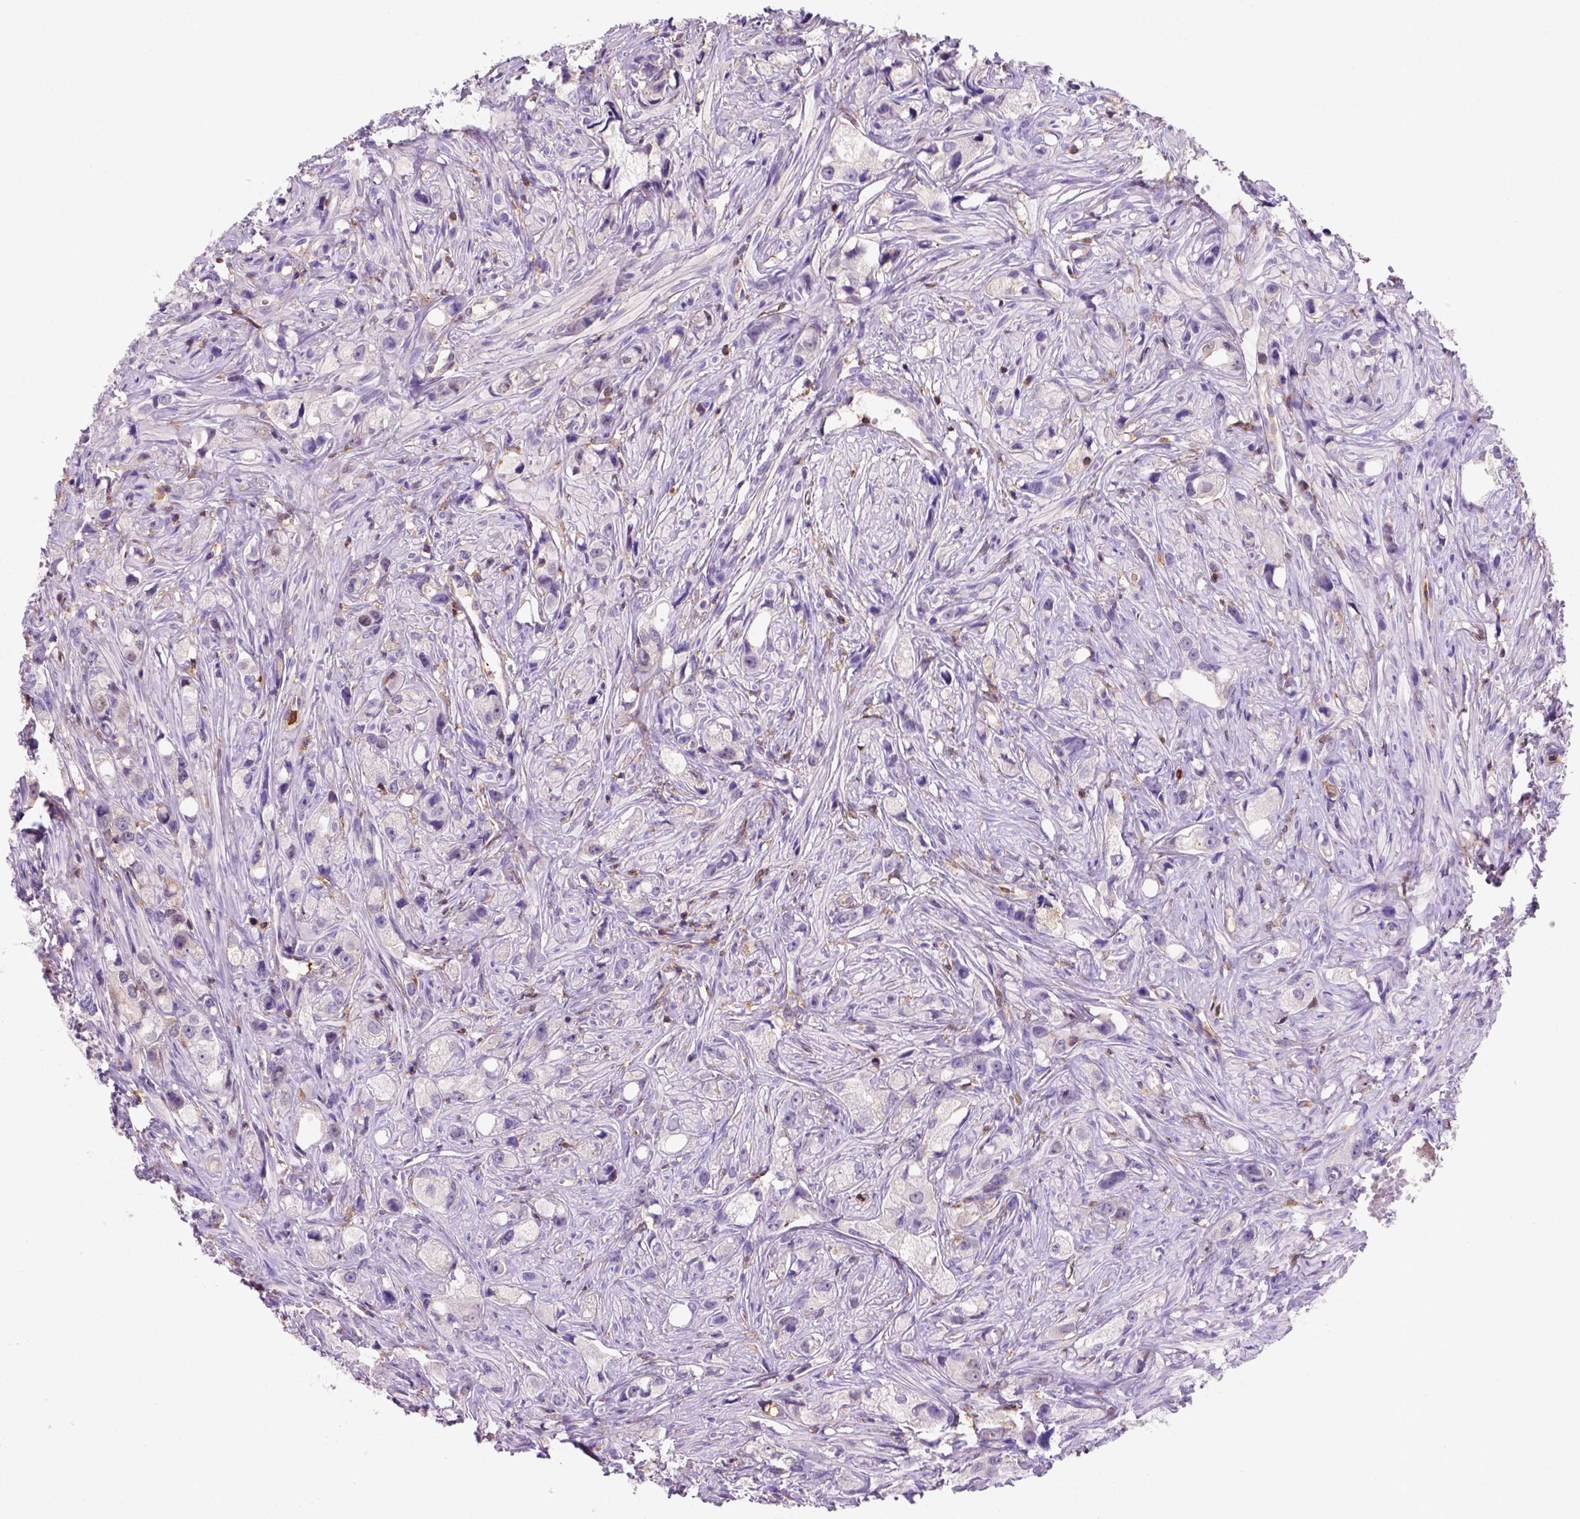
{"staining": {"intensity": "negative", "quantity": "none", "location": "none"}, "tissue": "prostate cancer", "cell_type": "Tumor cells", "image_type": "cancer", "snomed": [{"axis": "morphology", "description": "Adenocarcinoma, High grade"}, {"axis": "topography", "description": "Prostate"}], "caption": "Human high-grade adenocarcinoma (prostate) stained for a protein using IHC exhibits no expression in tumor cells.", "gene": "INPP5D", "patient": {"sex": "male", "age": 75}}